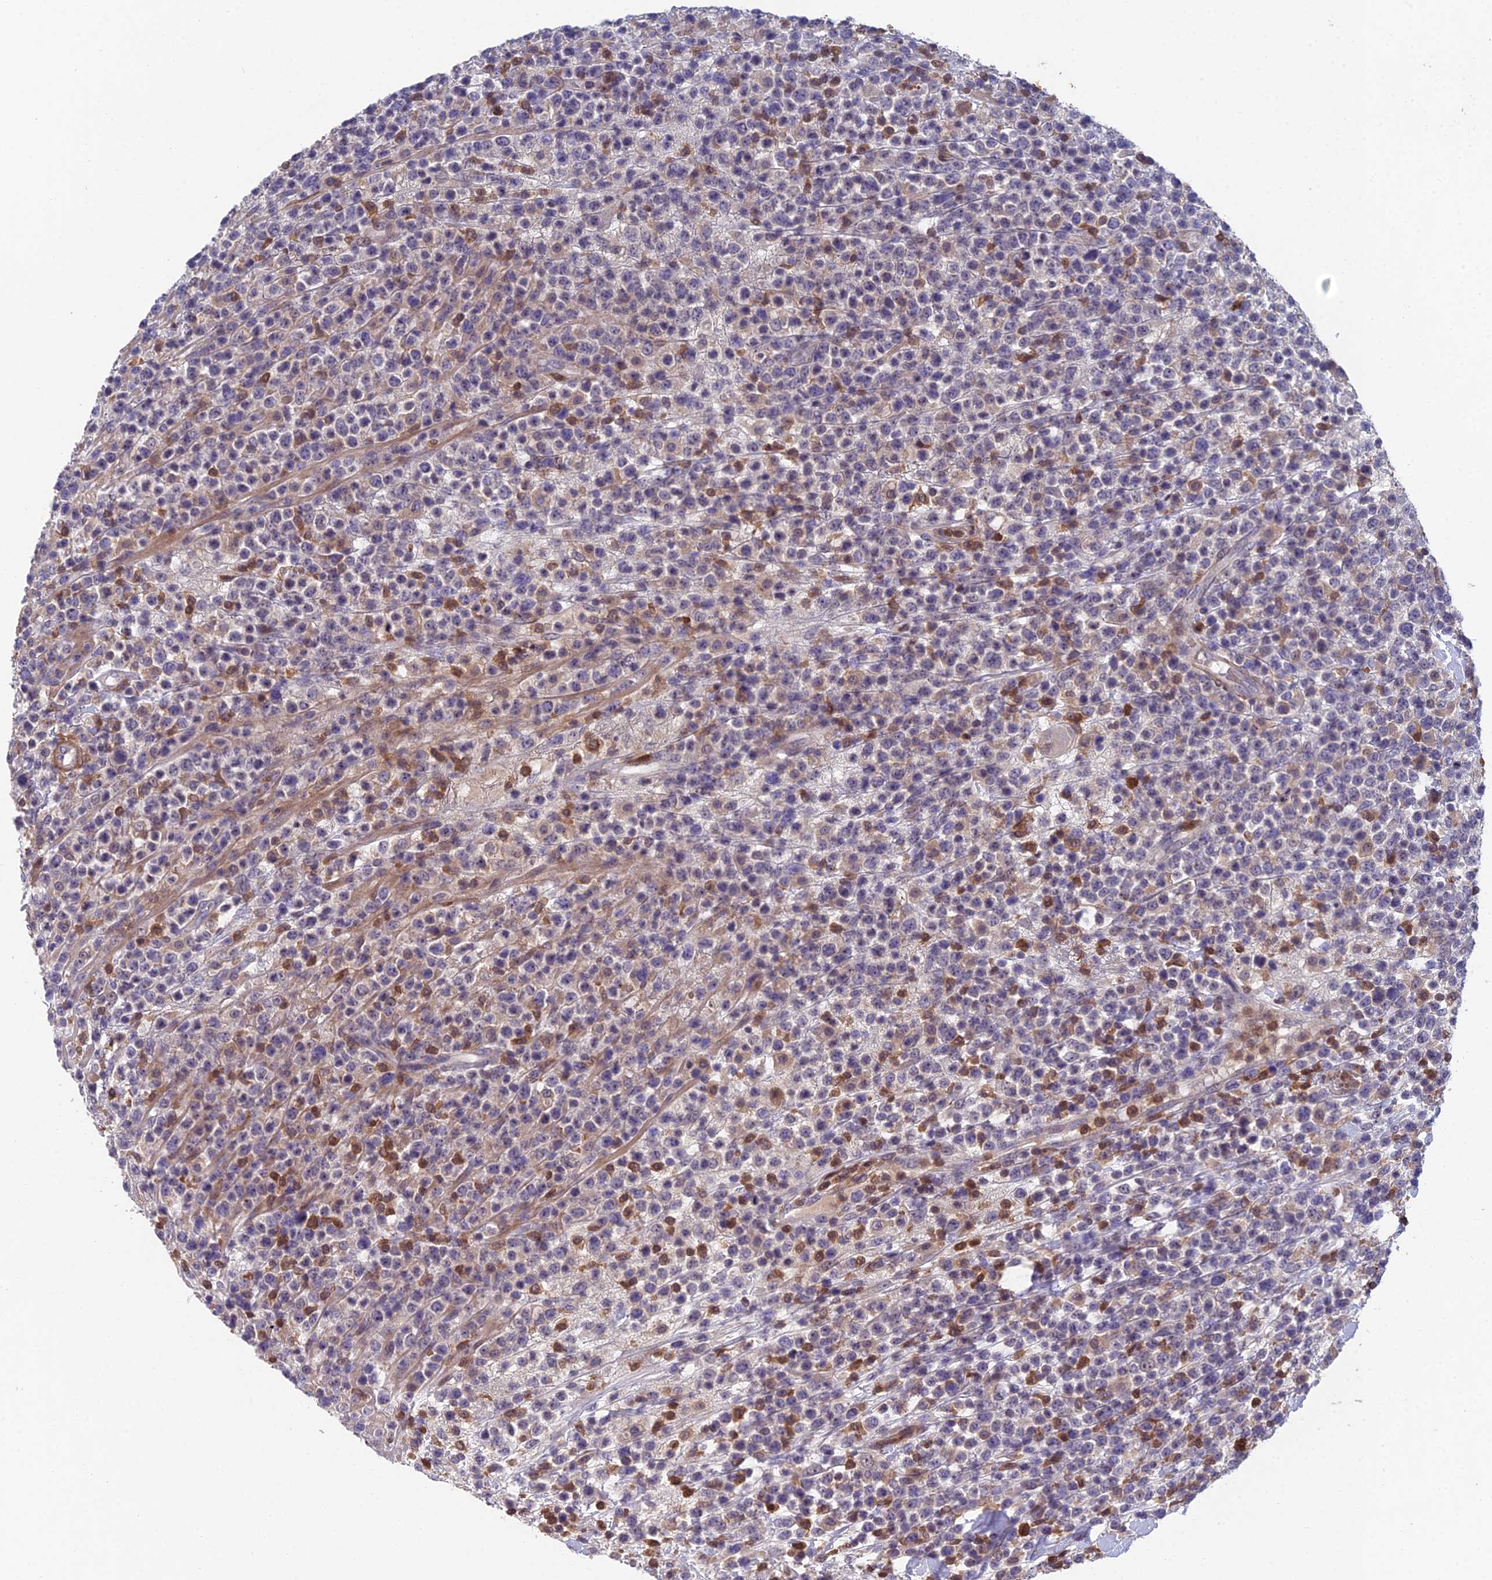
{"staining": {"intensity": "negative", "quantity": "none", "location": "none"}, "tissue": "lymphoma", "cell_type": "Tumor cells", "image_type": "cancer", "snomed": [{"axis": "morphology", "description": "Malignant lymphoma, non-Hodgkin's type, High grade"}, {"axis": "topography", "description": "Colon"}], "caption": "Tumor cells are negative for protein expression in human malignant lymphoma, non-Hodgkin's type (high-grade).", "gene": "GALK2", "patient": {"sex": "female", "age": 53}}